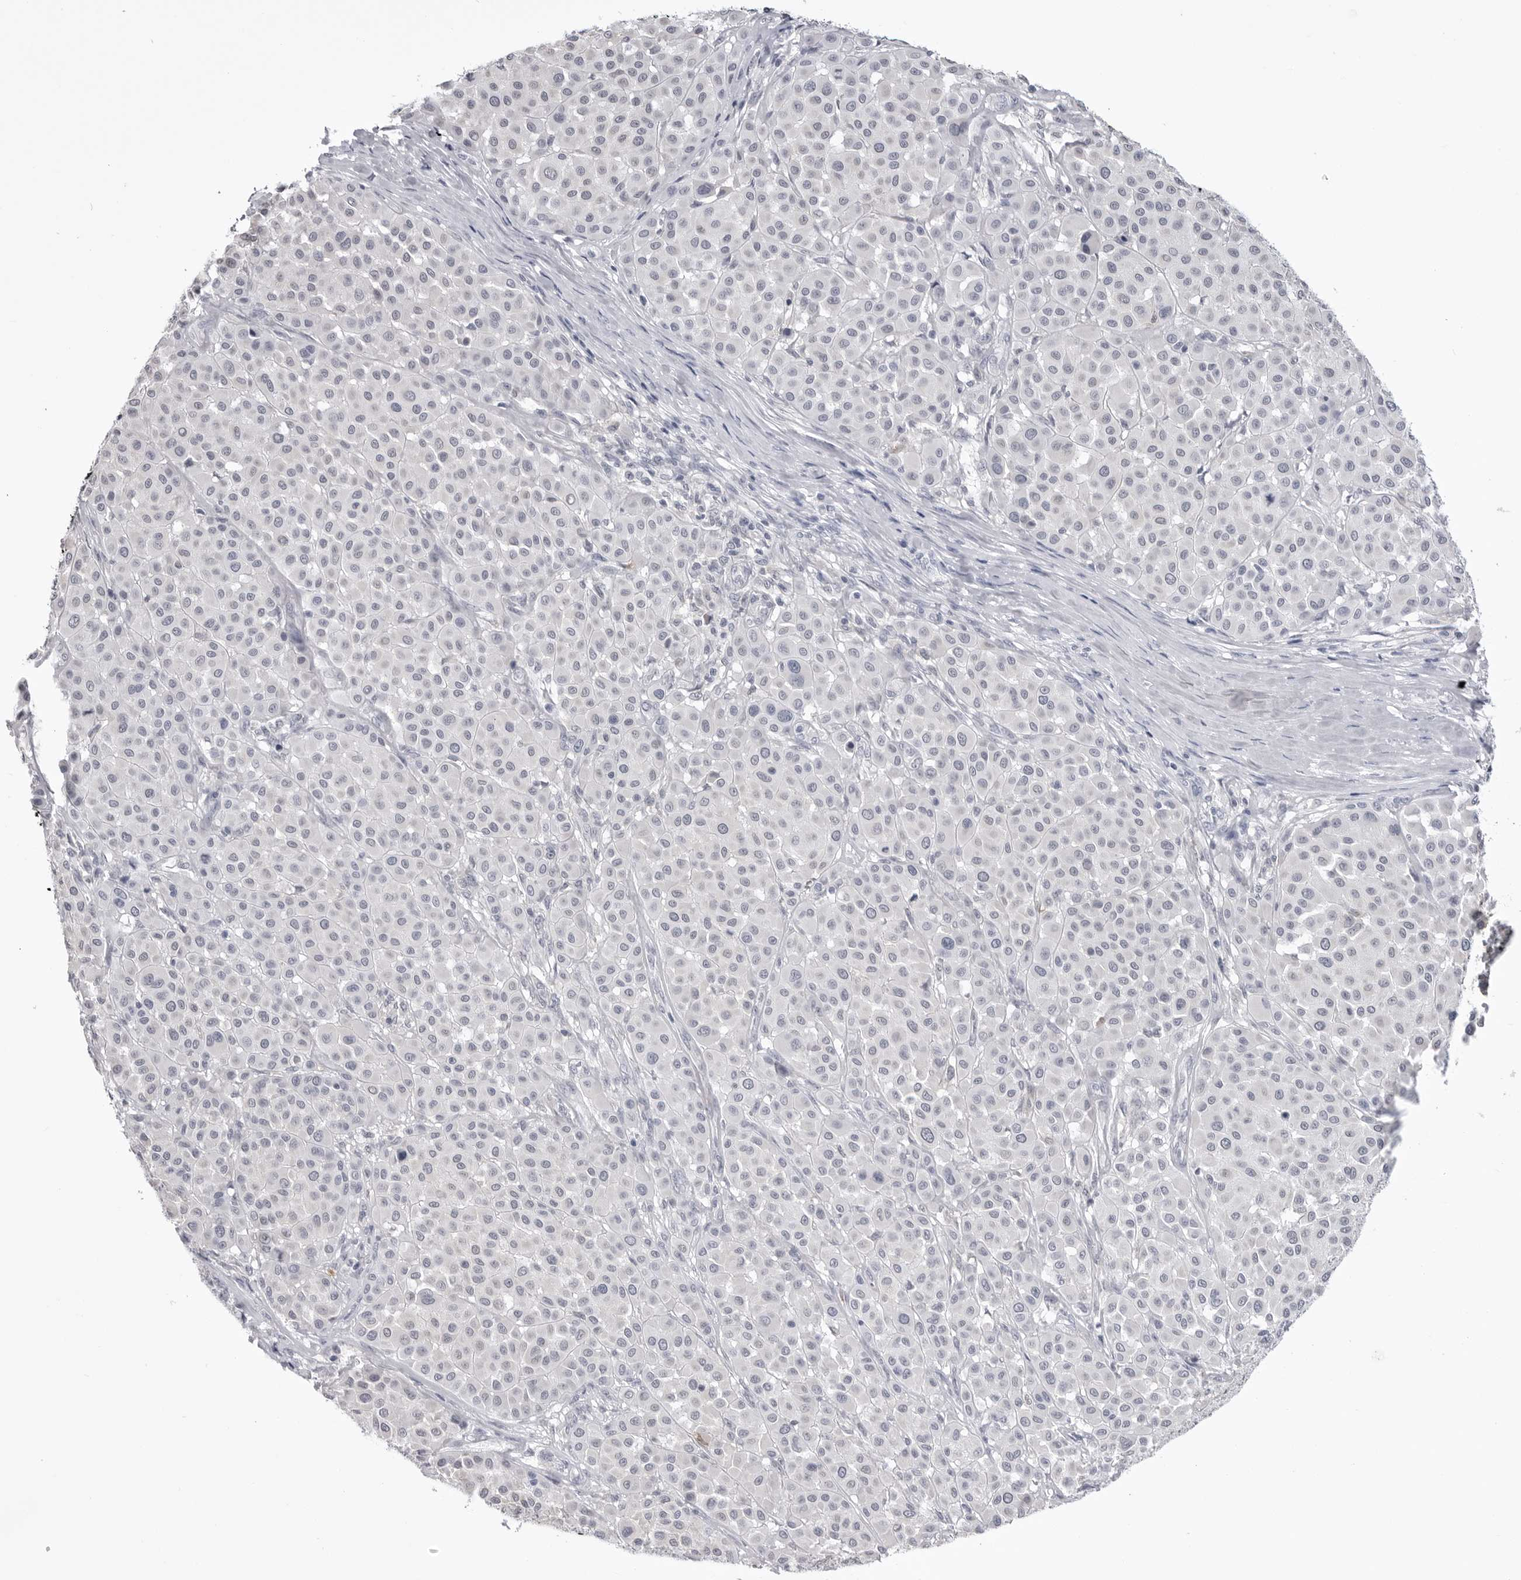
{"staining": {"intensity": "negative", "quantity": "none", "location": "none"}, "tissue": "melanoma", "cell_type": "Tumor cells", "image_type": "cancer", "snomed": [{"axis": "morphology", "description": "Malignant melanoma, Metastatic site"}, {"axis": "topography", "description": "Soft tissue"}], "caption": "Tumor cells are negative for protein expression in human malignant melanoma (metastatic site).", "gene": "STAP2", "patient": {"sex": "male", "age": 41}}